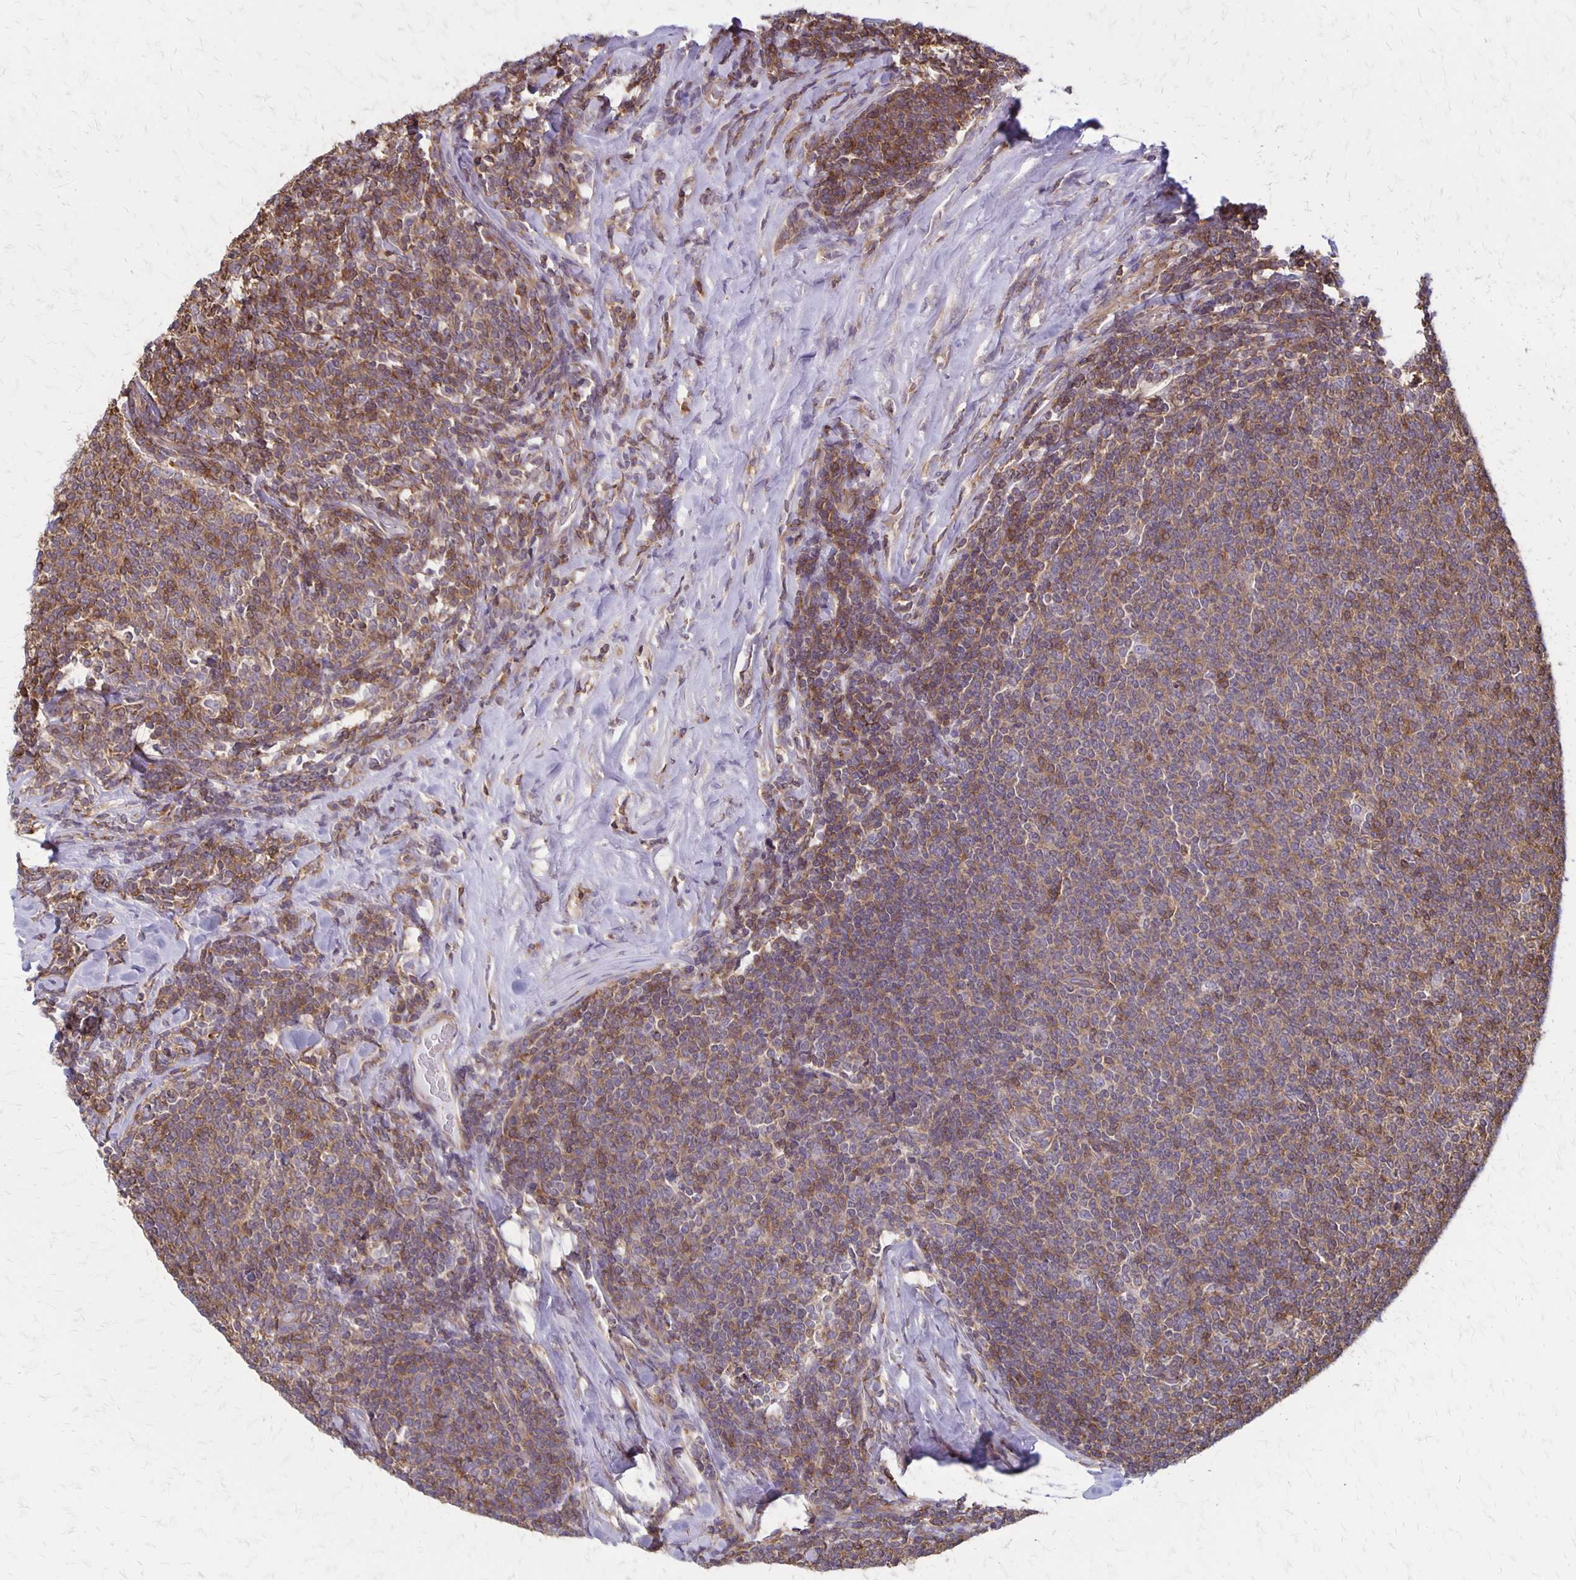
{"staining": {"intensity": "moderate", "quantity": "<25%", "location": "cytoplasmic/membranous"}, "tissue": "lymphoma", "cell_type": "Tumor cells", "image_type": "cancer", "snomed": [{"axis": "morphology", "description": "Malignant lymphoma, non-Hodgkin's type, Low grade"}, {"axis": "topography", "description": "Lymph node"}], "caption": "Human lymphoma stained for a protein (brown) shows moderate cytoplasmic/membranous positive staining in approximately <25% of tumor cells.", "gene": "SEPTIN5", "patient": {"sex": "male", "age": 52}}